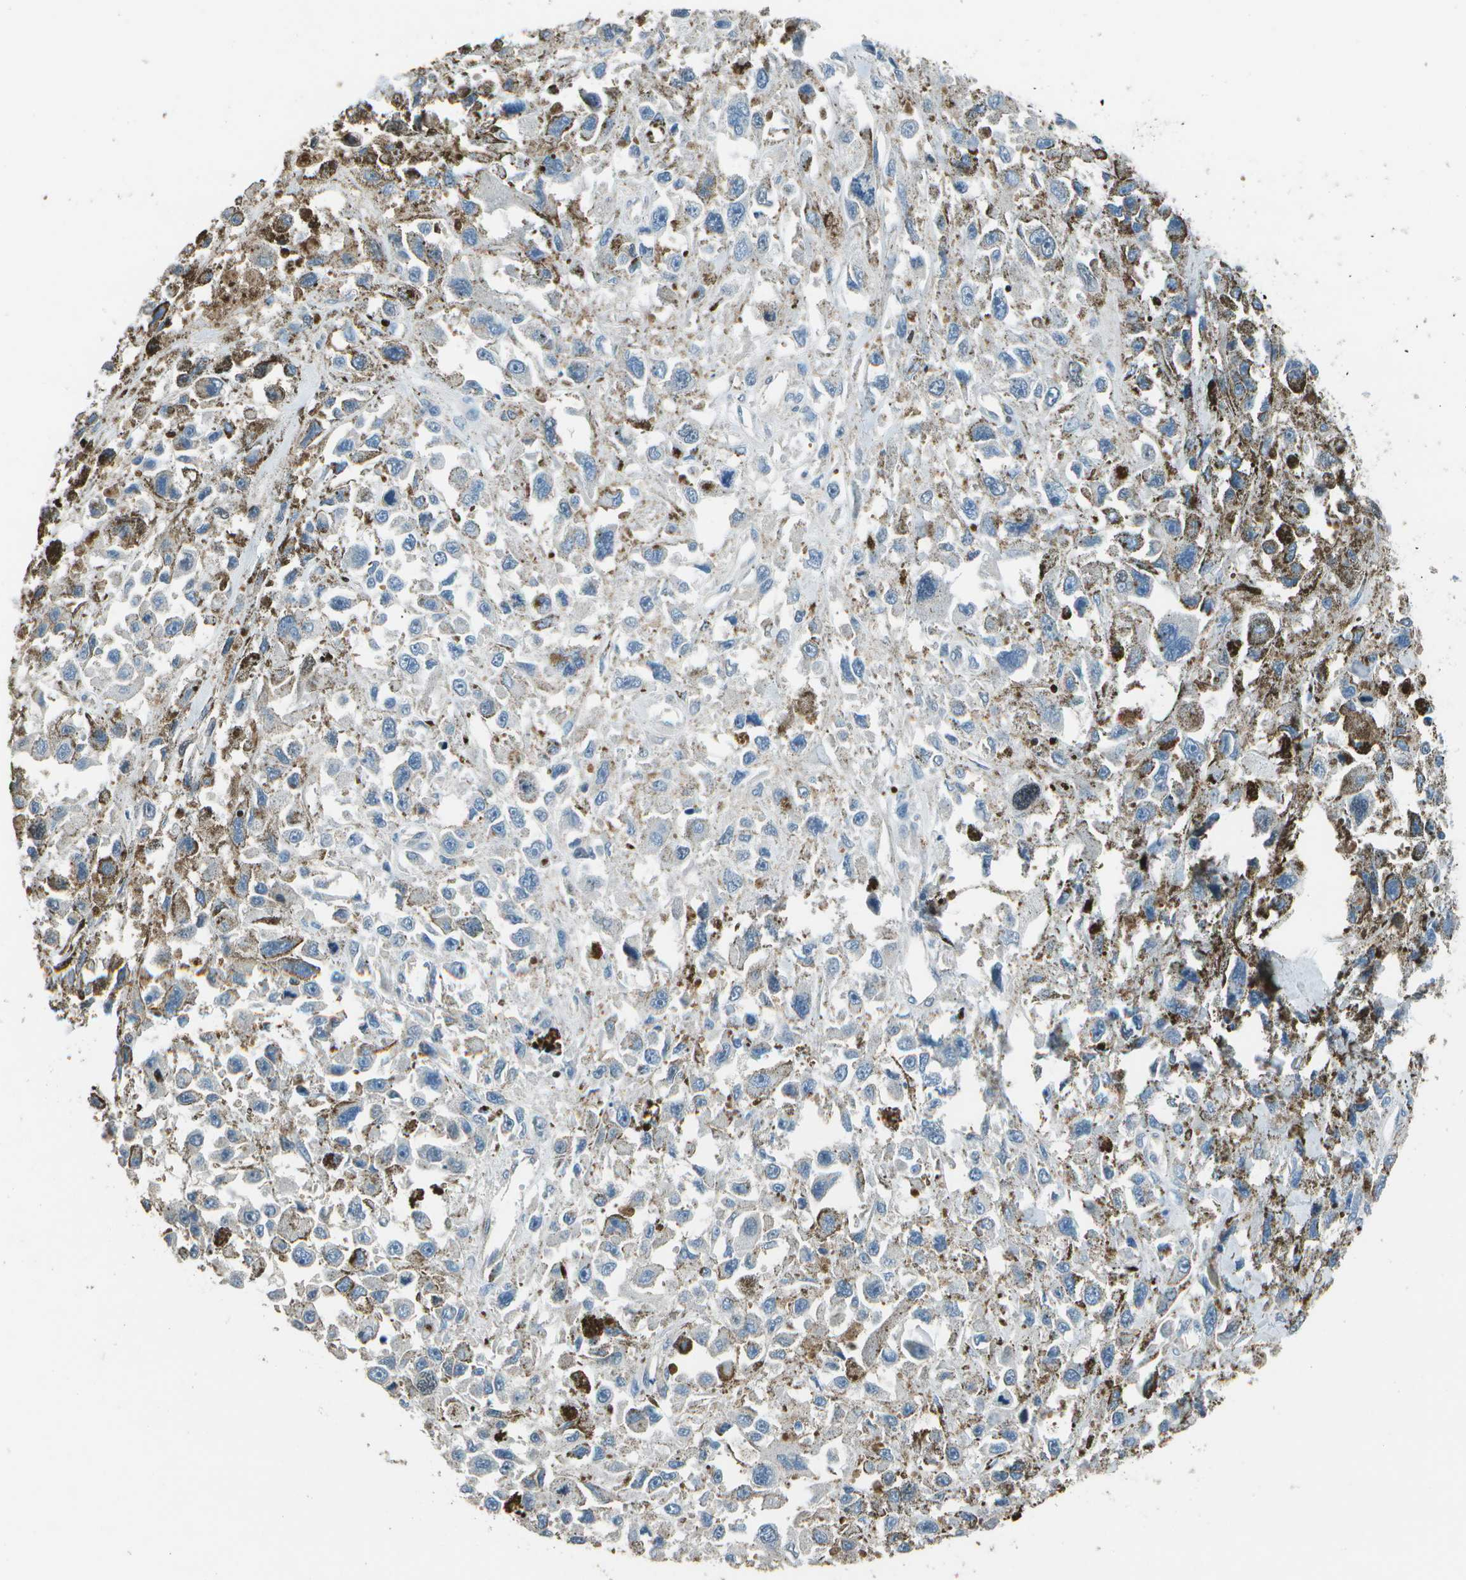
{"staining": {"intensity": "negative", "quantity": "none", "location": "none"}, "tissue": "melanoma", "cell_type": "Tumor cells", "image_type": "cancer", "snomed": [{"axis": "morphology", "description": "Malignant melanoma, Metastatic site"}, {"axis": "topography", "description": "Lymph node"}], "caption": "Immunohistochemical staining of melanoma exhibits no significant positivity in tumor cells. Nuclei are stained in blue.", "gene": "PDLIM1", "patient": {"sex": "male", "age": 59}}